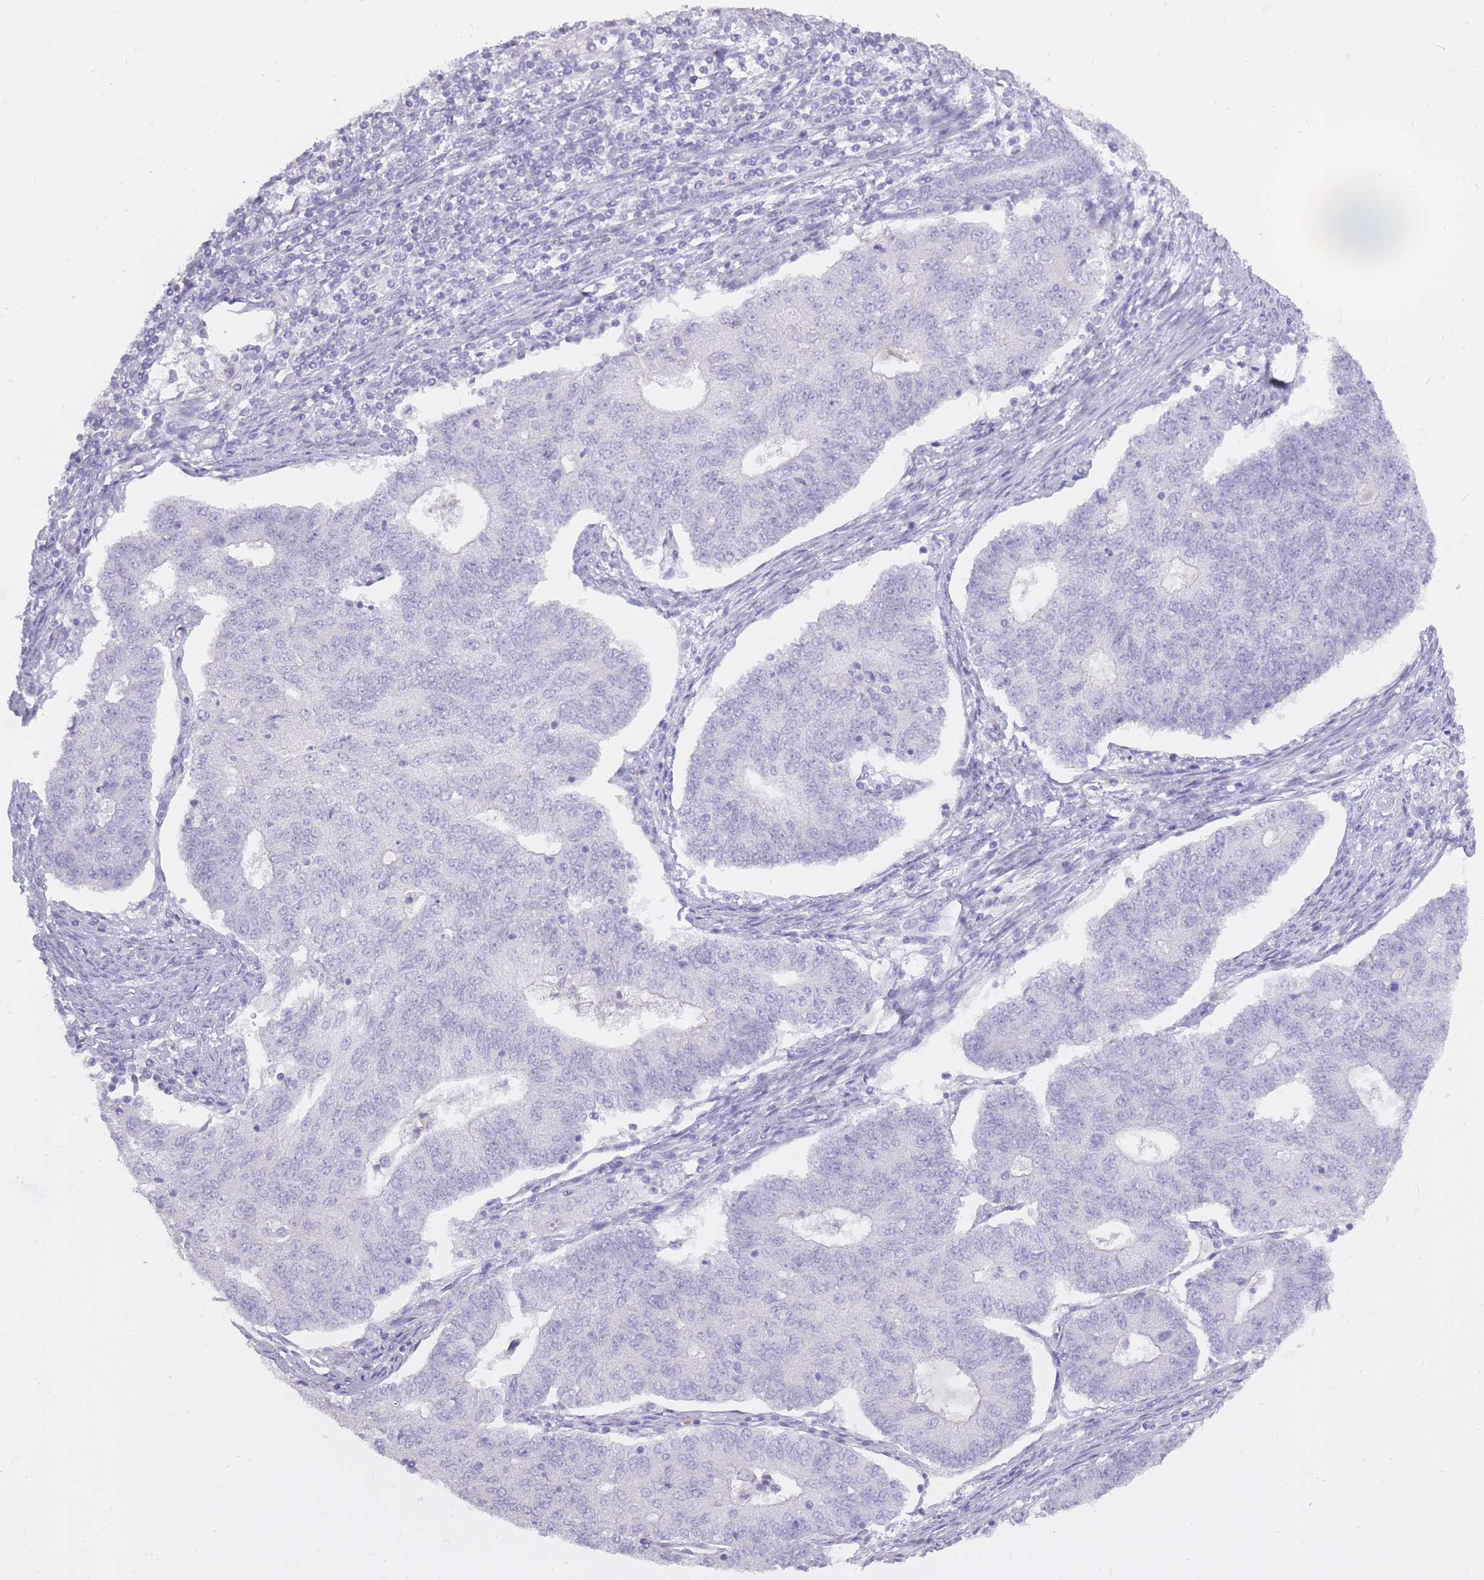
{"staining": {"intensity": "negative", "quantity": "none", "location": "none"}, "tissue": "endometrial cancer", "cell_type": "Tumor cells", "image_type": "cancer", "snomed": [{"axis": "morphology", "description": "Adenocarcinoma, NOS"}, {"axis": "topography", "description": "Endometrium"}], "caption": "This histopathology image is of endometrial adenocarcinoma stained with immunohistochemistry (IHC) to label a protein in brown with the nuclei are counter-stained blue. There is no staining in tumor cells.", "gene": "BDKRB2", "patient": {"sex": "female", "age": 56}}